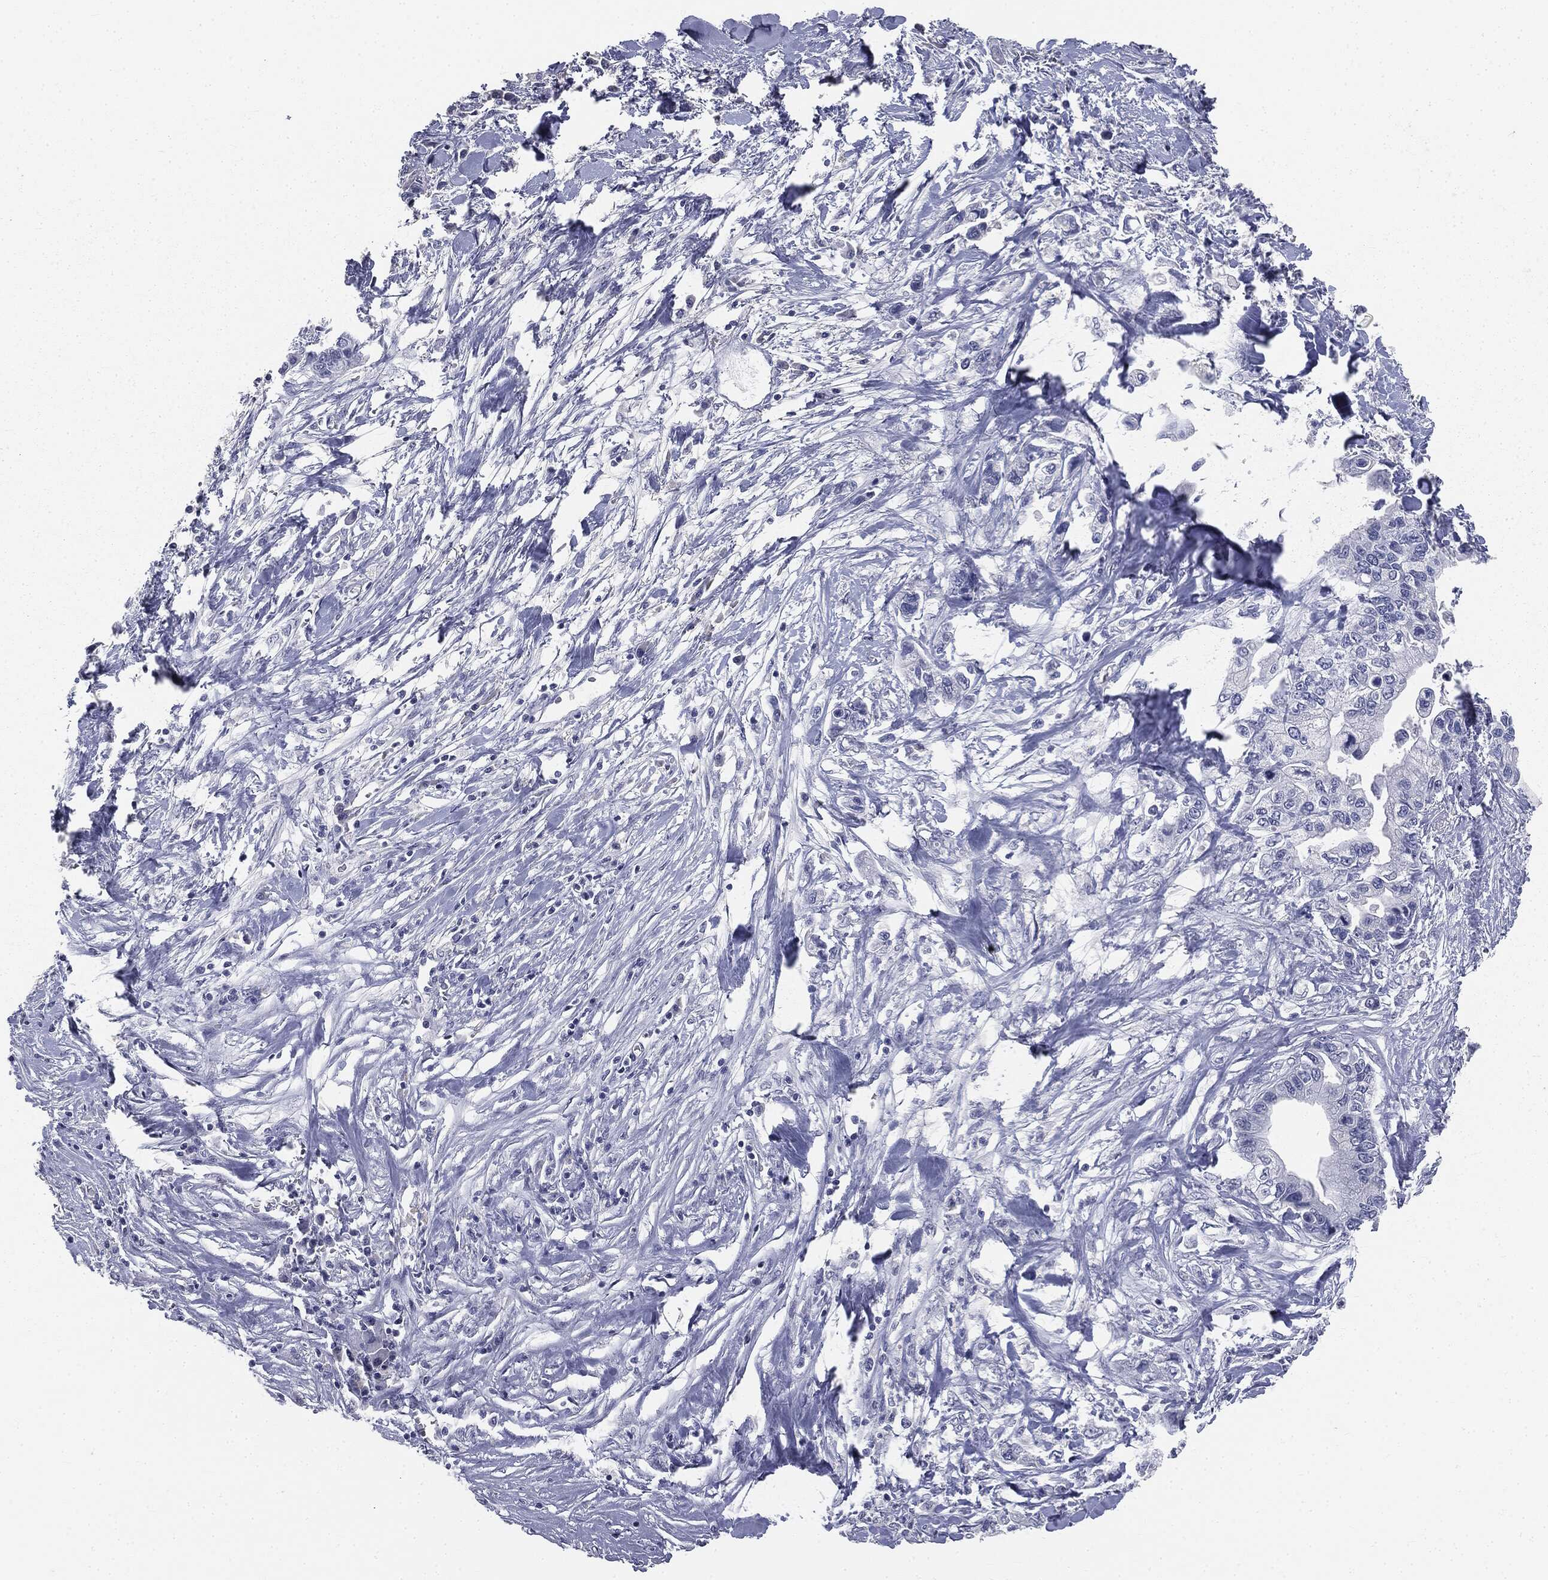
{"staining": {"intensity": "negative", "quantity": "none", "location": "none"}, "tissue": "pancreatic cancer", "cell_type": "Tumor cells", "image_type": "cancer", "snomed": [{"axis": "morphology", "description": "Adenocarcinoma, NOS"}, {"axis": "topography", "description": "Pancreas"}], "caption": "DAB (3,3'-diaminobenzidine) immunohistochemical staining of pancreatic cancer (adenocarcinoma) shows no significant positivity in tumor cells.", "gene": "AFP", "patient": {"sex": "male", "age": 61}}